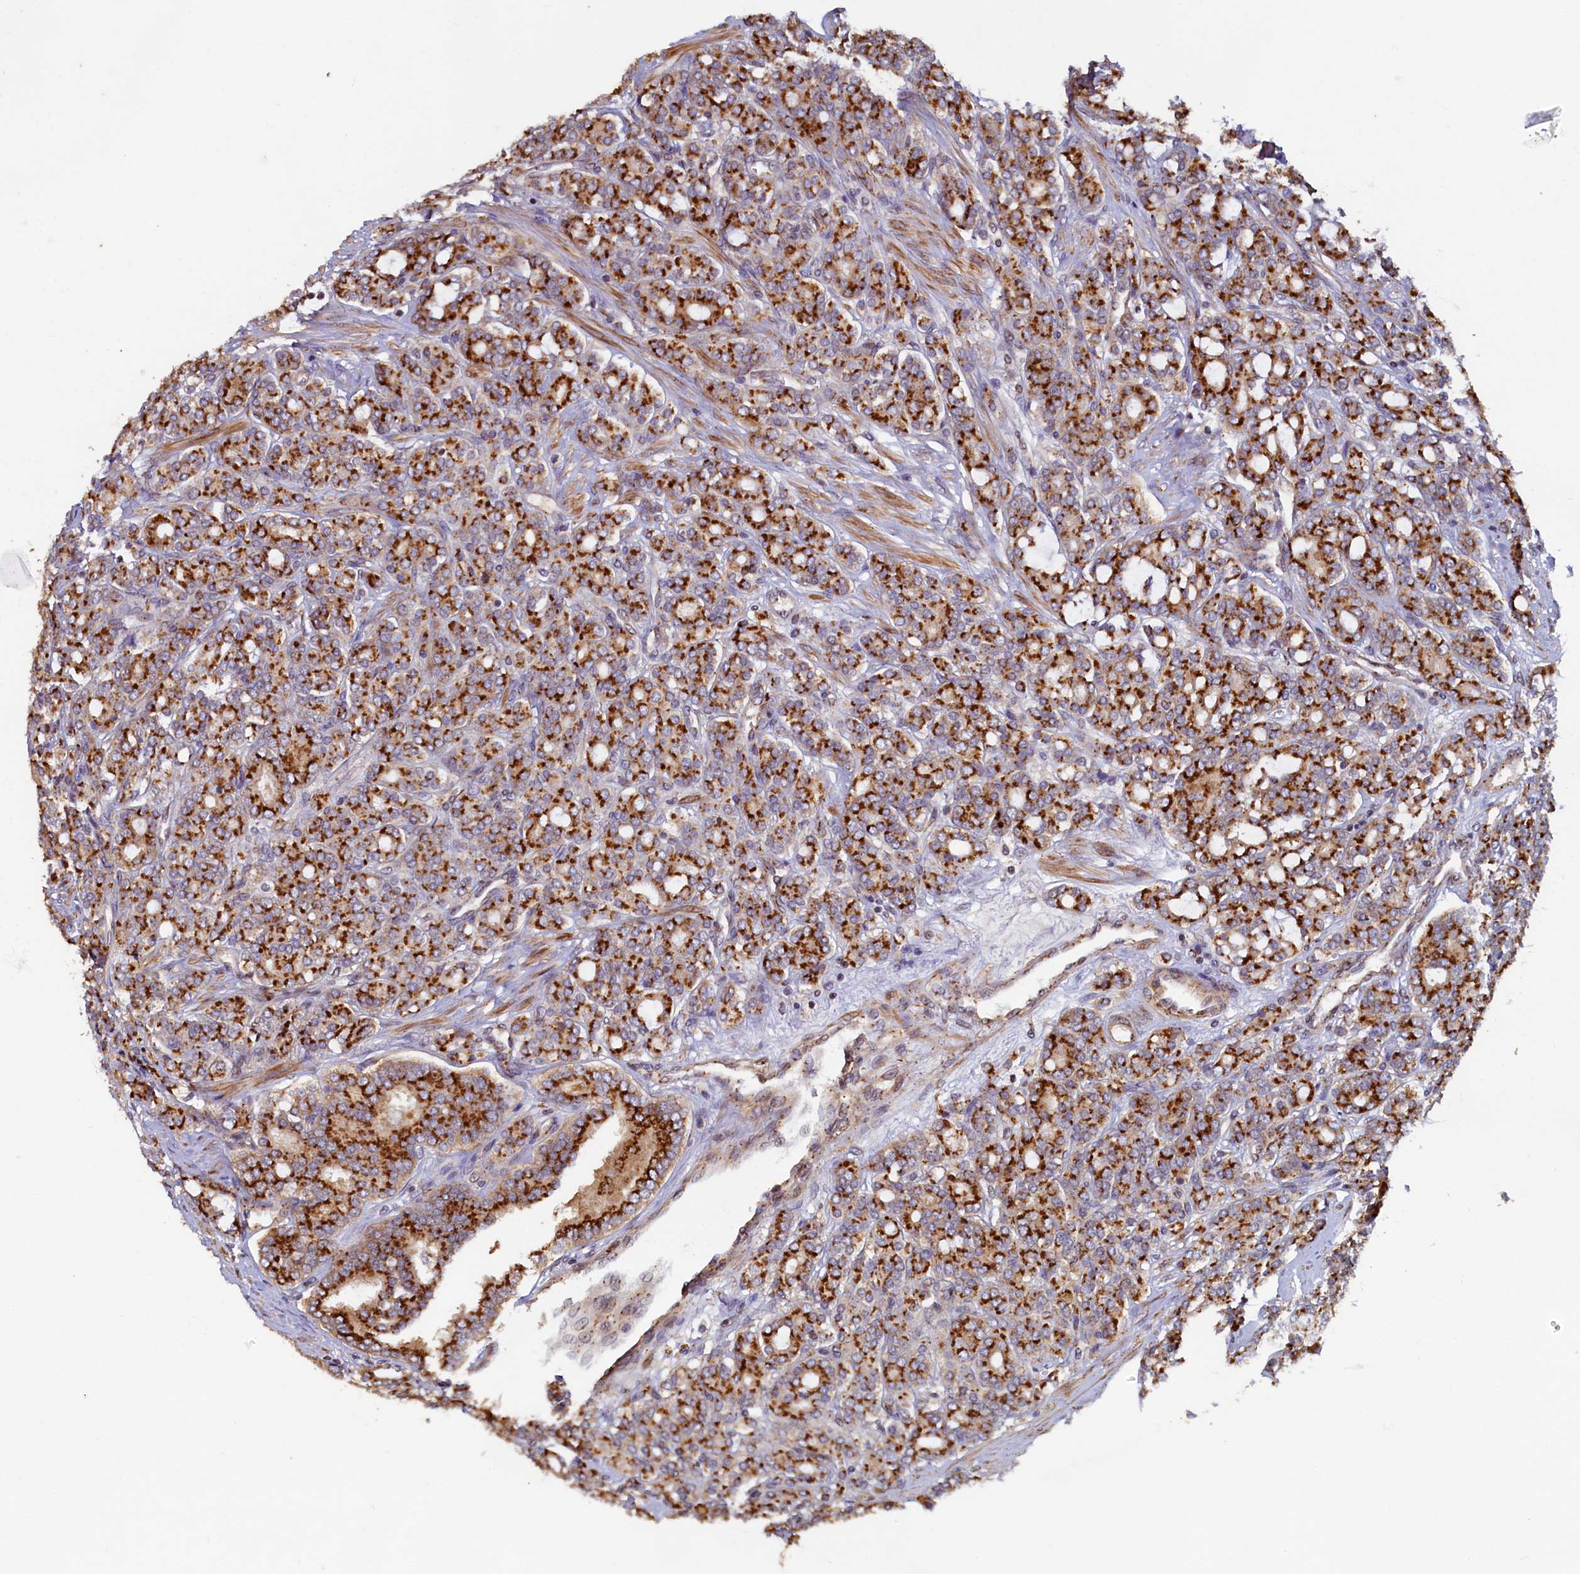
{"staining": {"intensity": "strong", "quantity": ">75%", "location": "cytoplasmic/membranous"}, "tissue": "prostate cancer", "cell_type": "Tumor cells", "image_type": "cancer", "snomed": [{"axis": "morphology", "description": "Adenocarcinoma, High grade"}, {"axis": "topography", "description": "Prostate"}], "caption": "Tumor cells display strong cytoplasmic/membranous positivity in about >75% of cells in prostate cancer (adenocarcinoma (high-grade)).", "gene": "TMEM181", "patient": {"sex": "male", "age": 62}}